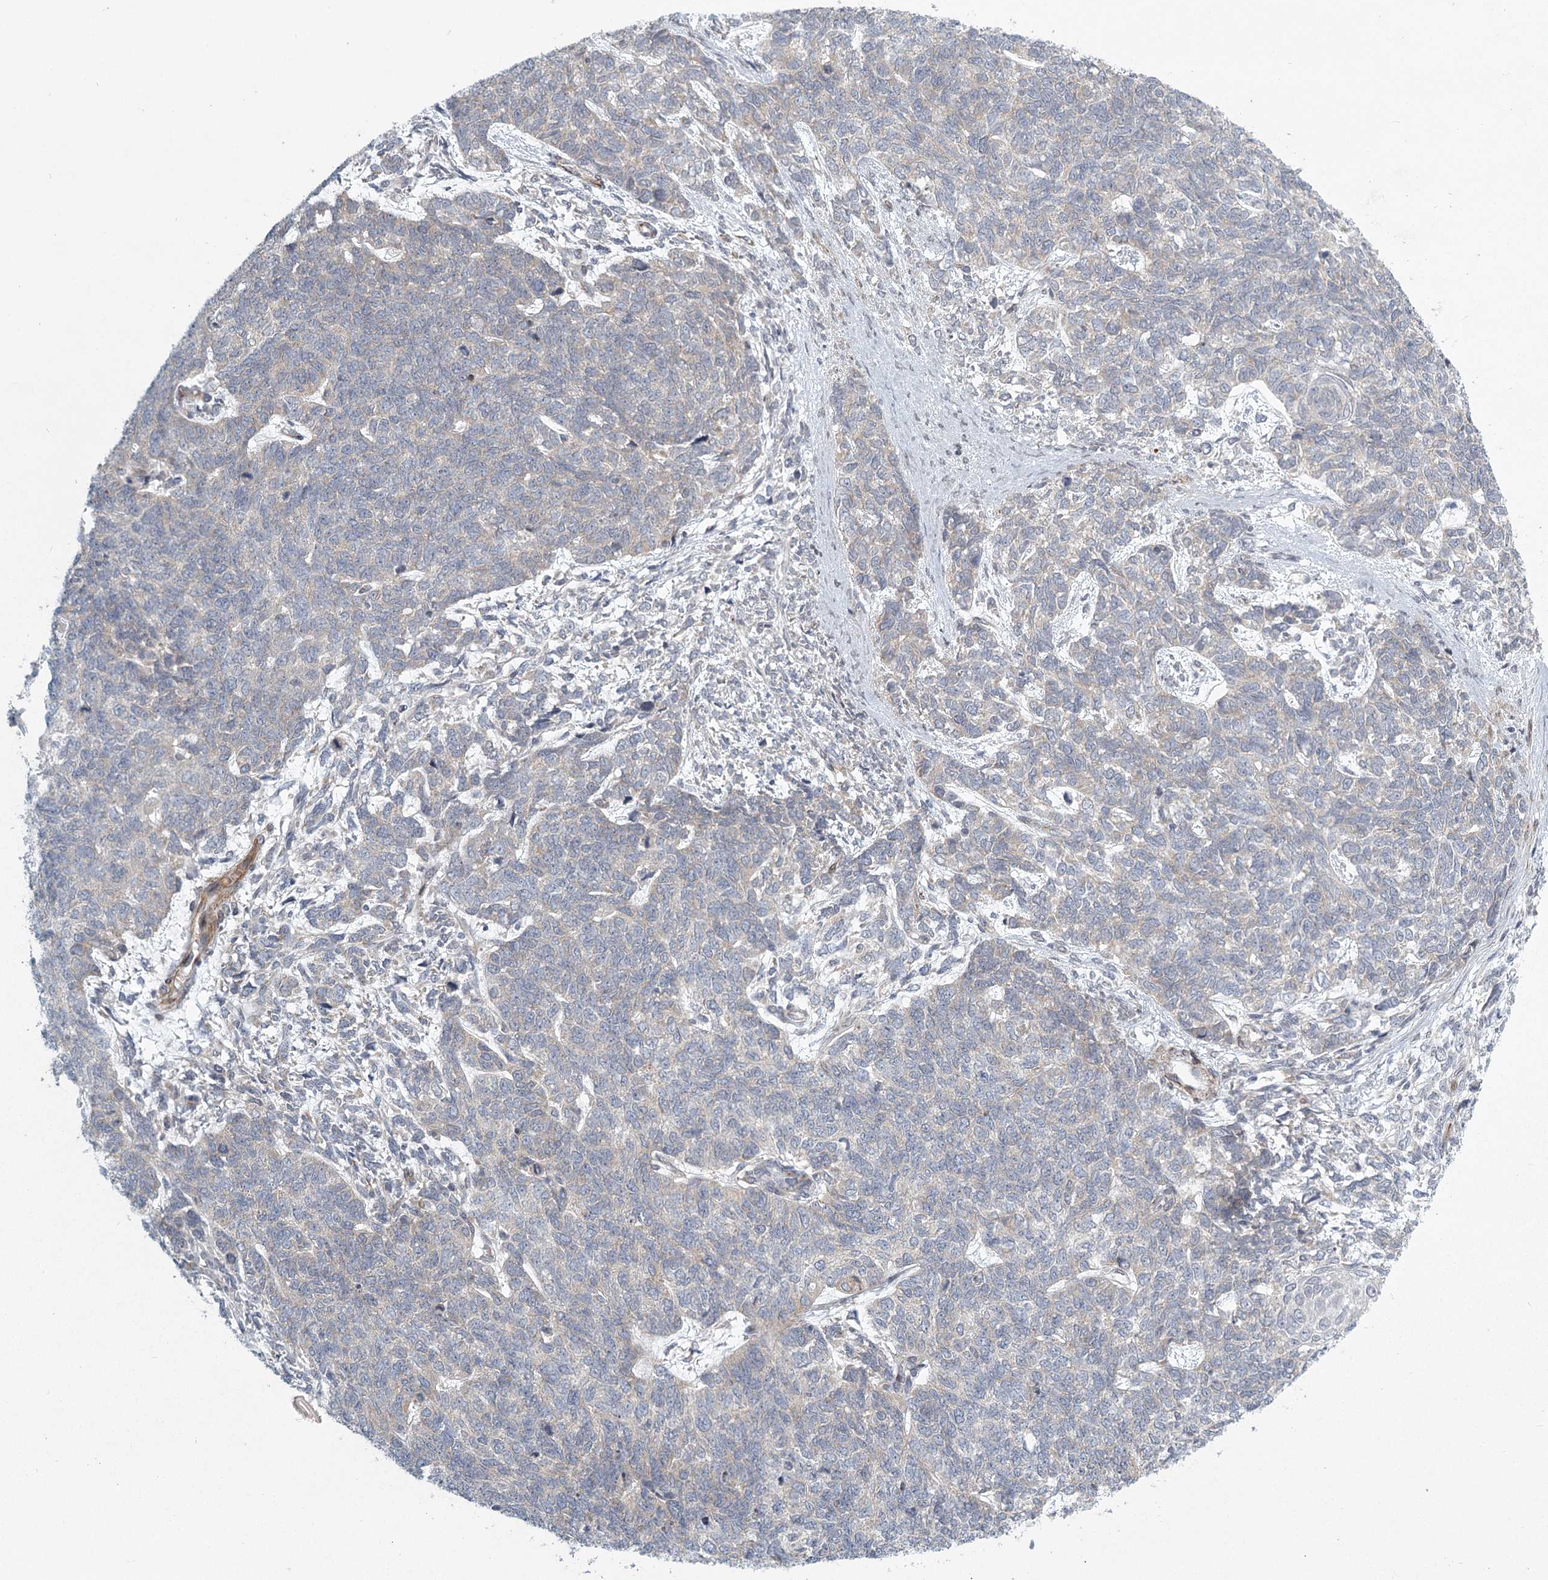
{"staining": {"intensity": "negative", "quantity": "none", "location": "none"}, "tissue": "cervical cancer", "cell_type": "Tumor cells", "image_type": "cancer", "snomed": [{"axis": "morphology", "description": "Squamous cell carcinoma, NOS"}, {"axis": "topography", "description": "Cervix"}], "caption": "High magnification brightfield microscopy of squamous cell carcinoma (cervical) stained with DAB (brown) and counterstained with hematoxylin (blue): tumor cells show no significant staining. (Immunohistochemistry (ihc), brightfield microscopy, high magnification).", "gene": "MEPE", "patient": {"sex": "female", "age": 63}}